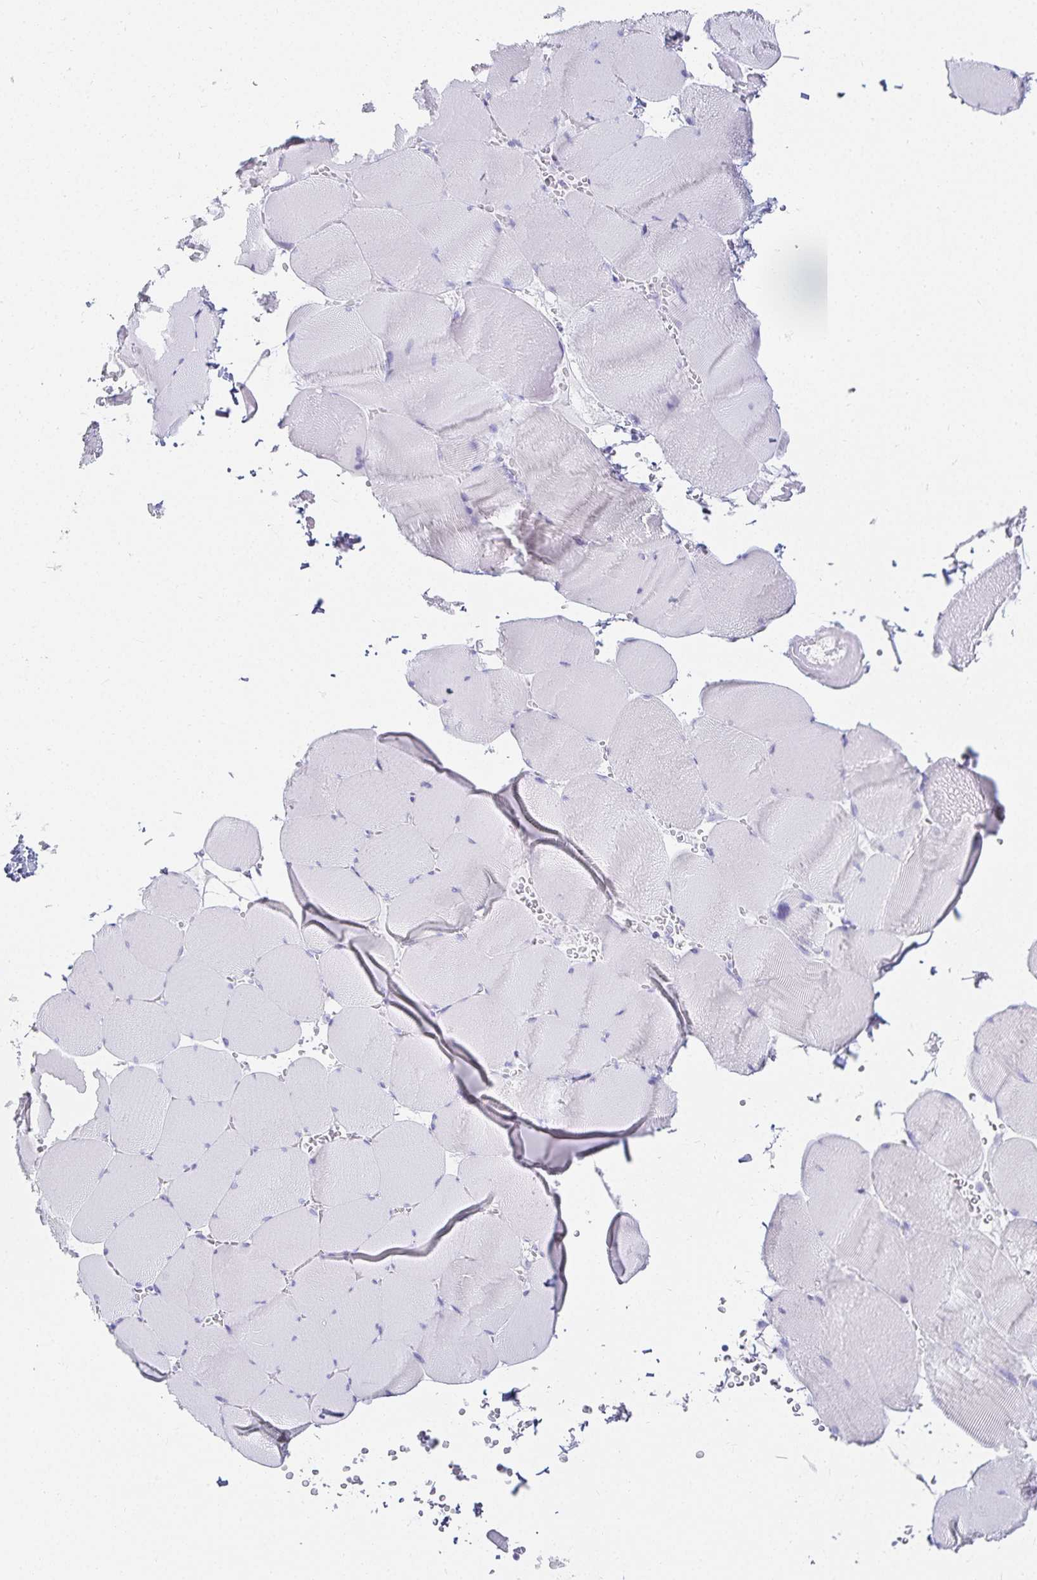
{"staining": {"intensity": "negative", "quantity": "none", "location": "none"}, "tissue": "skeletal muscle", "cell_type": "Myocytes", "image_type": "normal", "snomed": [{"axis": "morphology", "description": "Normal tissue, NOS"}, {"axis": "topography", "description": "Skeletal muscle"}, {"axis": "topography", "description": "Head-Neck"}], "caption": "IHC of normal human skeletal muscle shows no expression in myocytes. (DAB immunohistochemistry (IHC) with hematoxylin counter stain).", "gene": "GP2", "patient": {"sex": "male", "age": 66}}